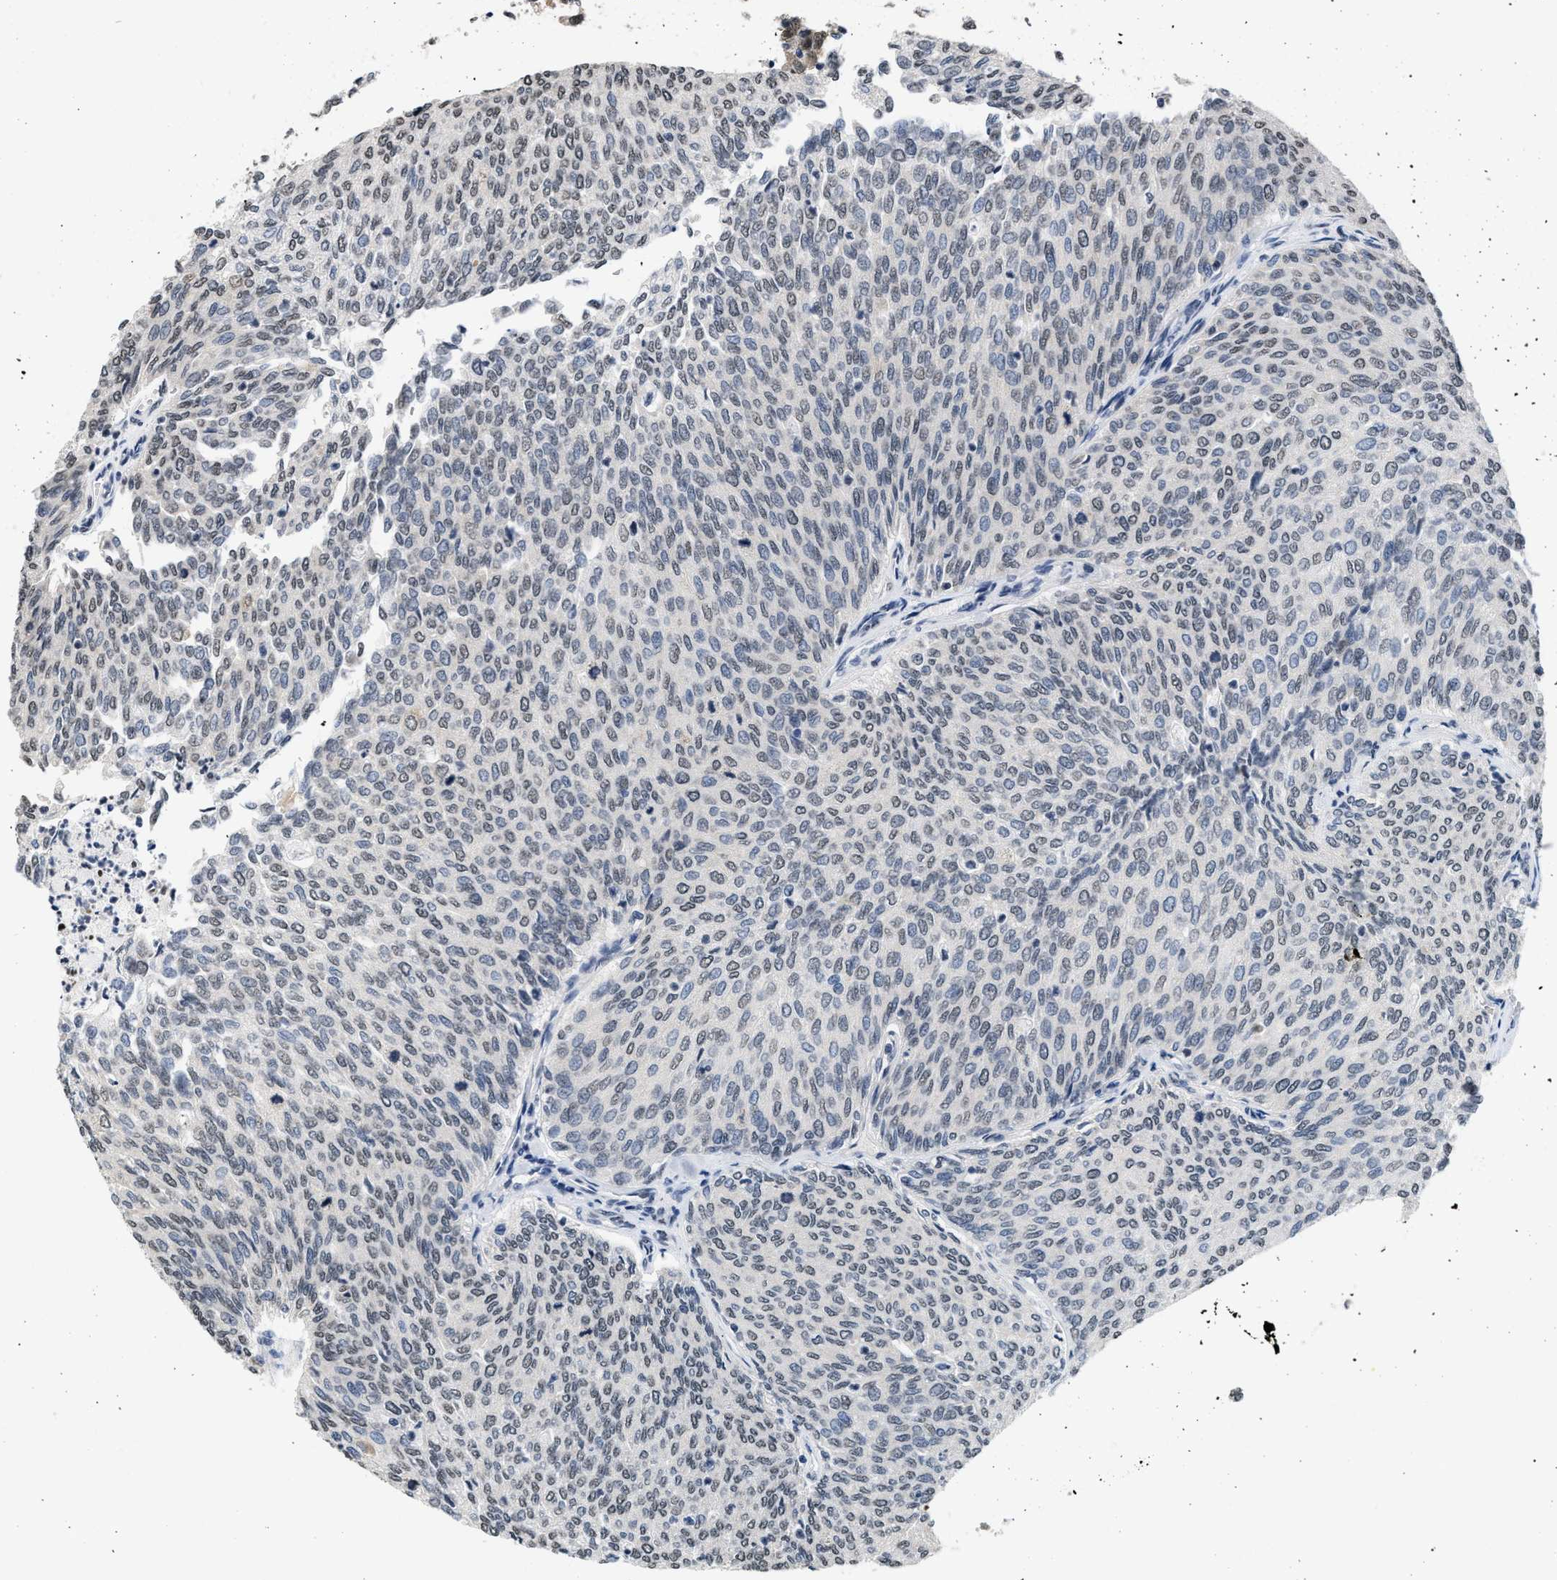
{"staining": {"intensity": "negative", "quantity": "none", "location": "none"}, "tissue": "urothelial cancer", "cell_type": "Tumor cells", "image_type": "cancer", "snomed": [{"axis": "morphology", "description": "Urothelial carcinoma, Low grade"}, {"axis": "topography", "description": "Urinary bladder"}], "caption": "IHC micrograph of urothelial cancer stained for a protein (brown), which reveals no expression in tumor cells.", "gene": "RAF1", "patient": {"sex": "female", "age": 79}}